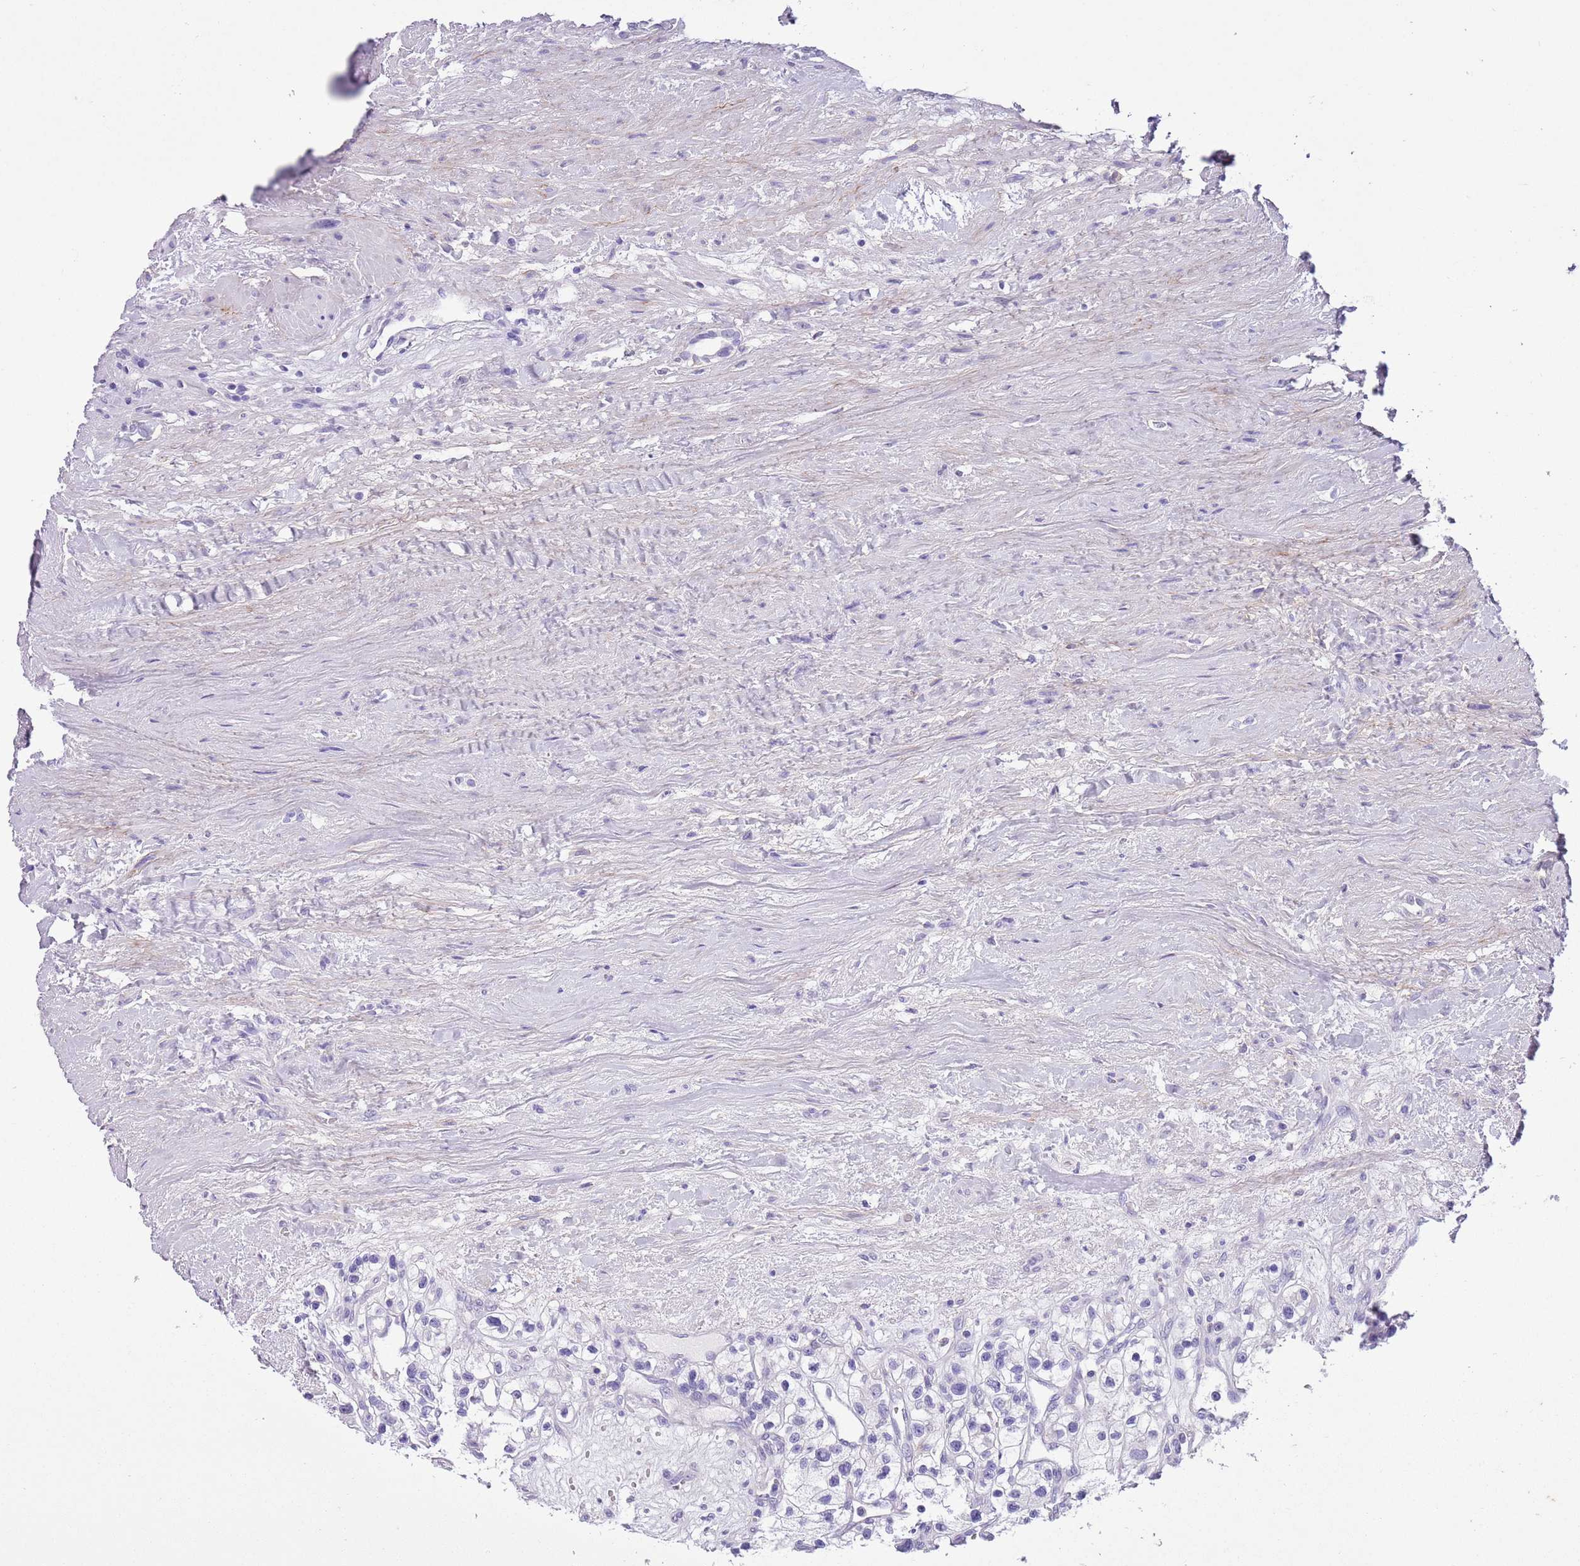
{"staining": {"intensity": "negative", "quantity": "none", "location": "none"}, "tissue": "renal cancer", "cell_type": "Tumor cells", "image_type": "cancer", "snomed": [{"axis": "morphology", "description": "Adenocarcinoma, NOS"}, {"axis": "topography", "description": "Kidney"}], "caption": "High power microscopy histopathology image of an immunohistochemistry (IHC) histopathology image of renal cancer (adenocarcinoma), revealing no significant expression in tumor cells.", "gene": "PFKFB2", "patient": {"sex": "female", "age": 57}}